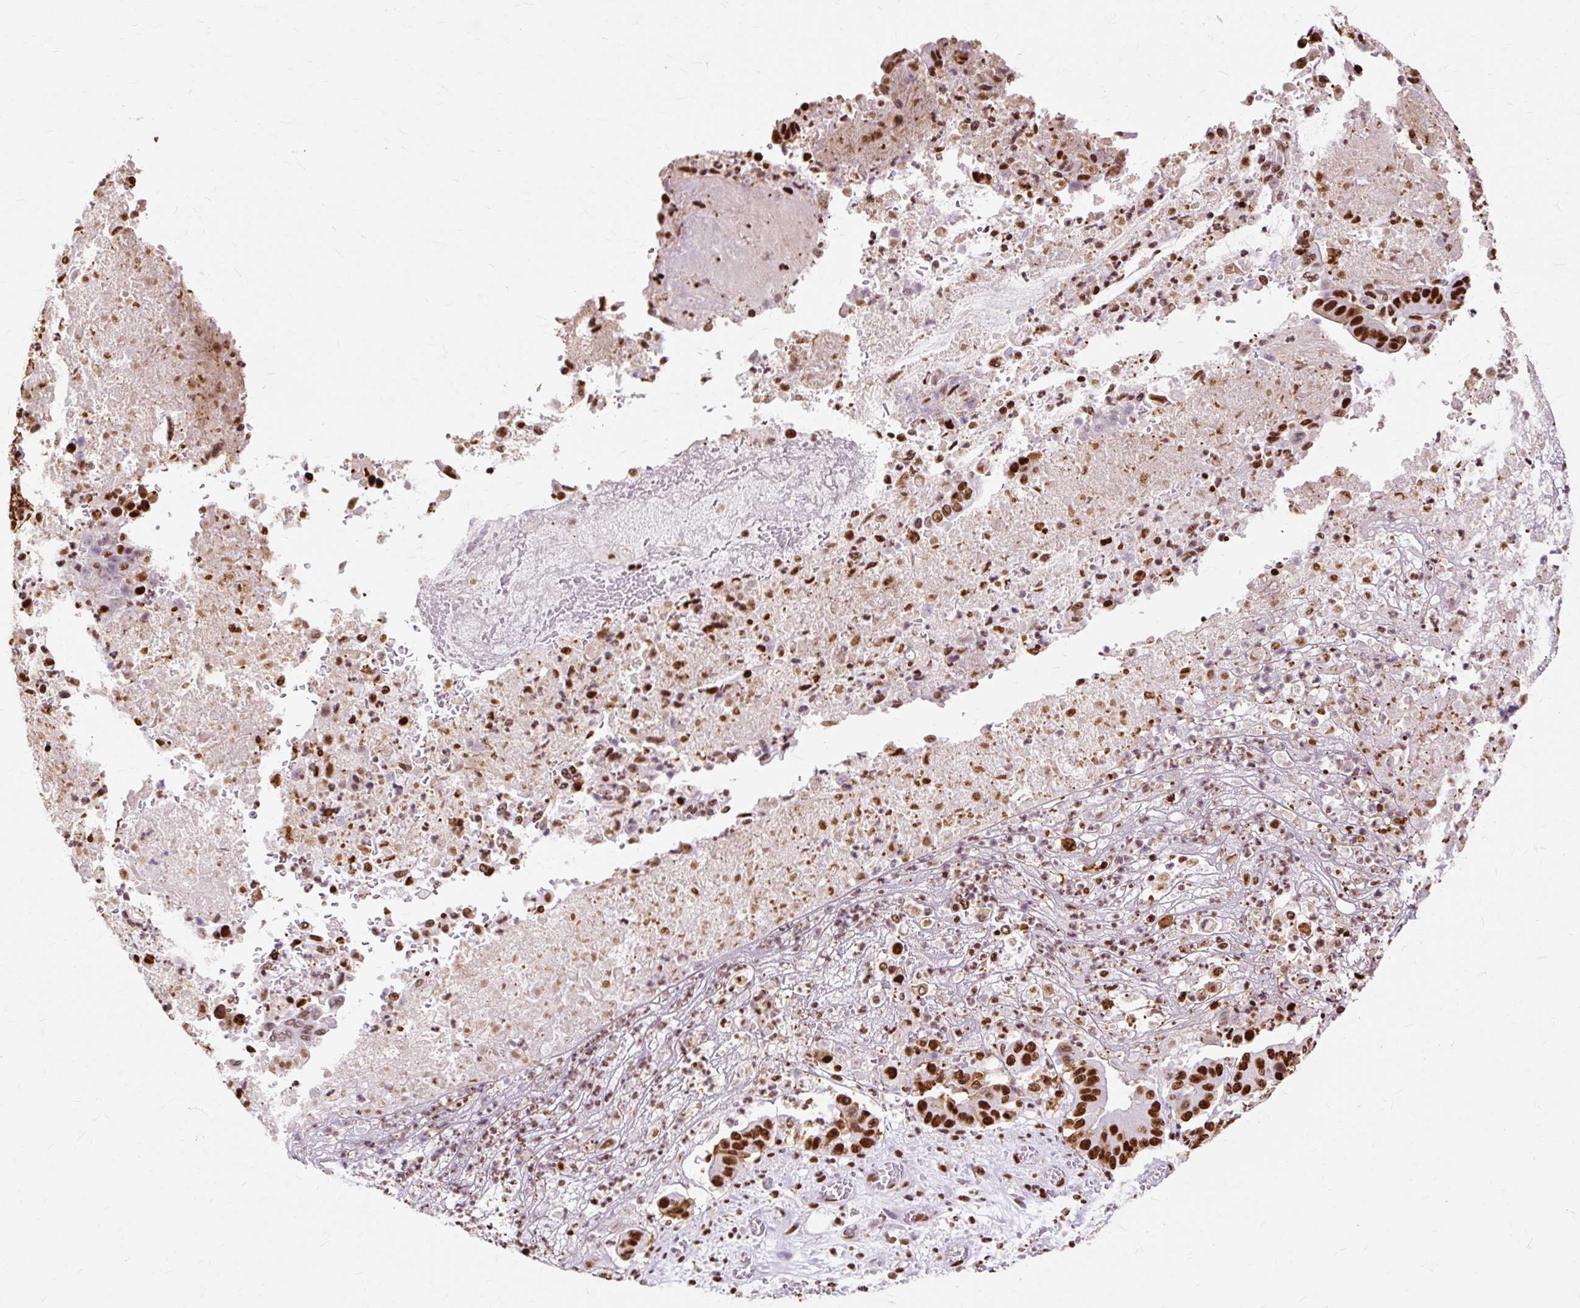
{"staining": {"intensity": "strong", "quantity": ">75%", "location": "nuclear"}, "tissue": "pancreatic cancer", "cell_type": "Tumor cells", "image_type": "cancer", "snomed": [{"axis": "morphology", "description": "Adenocarcinoma, NOS"}, {"axis": "topography", "description": "Pancreas"}], "caption": "This micrograph reveals IHC staining of human pancreatic cancer (adenocarcinoma), with high strong nuclear staining in approximately >75% of tumor cells.", "gene": "XRCC6", "patient": {"sex": "female", "age": 77}}